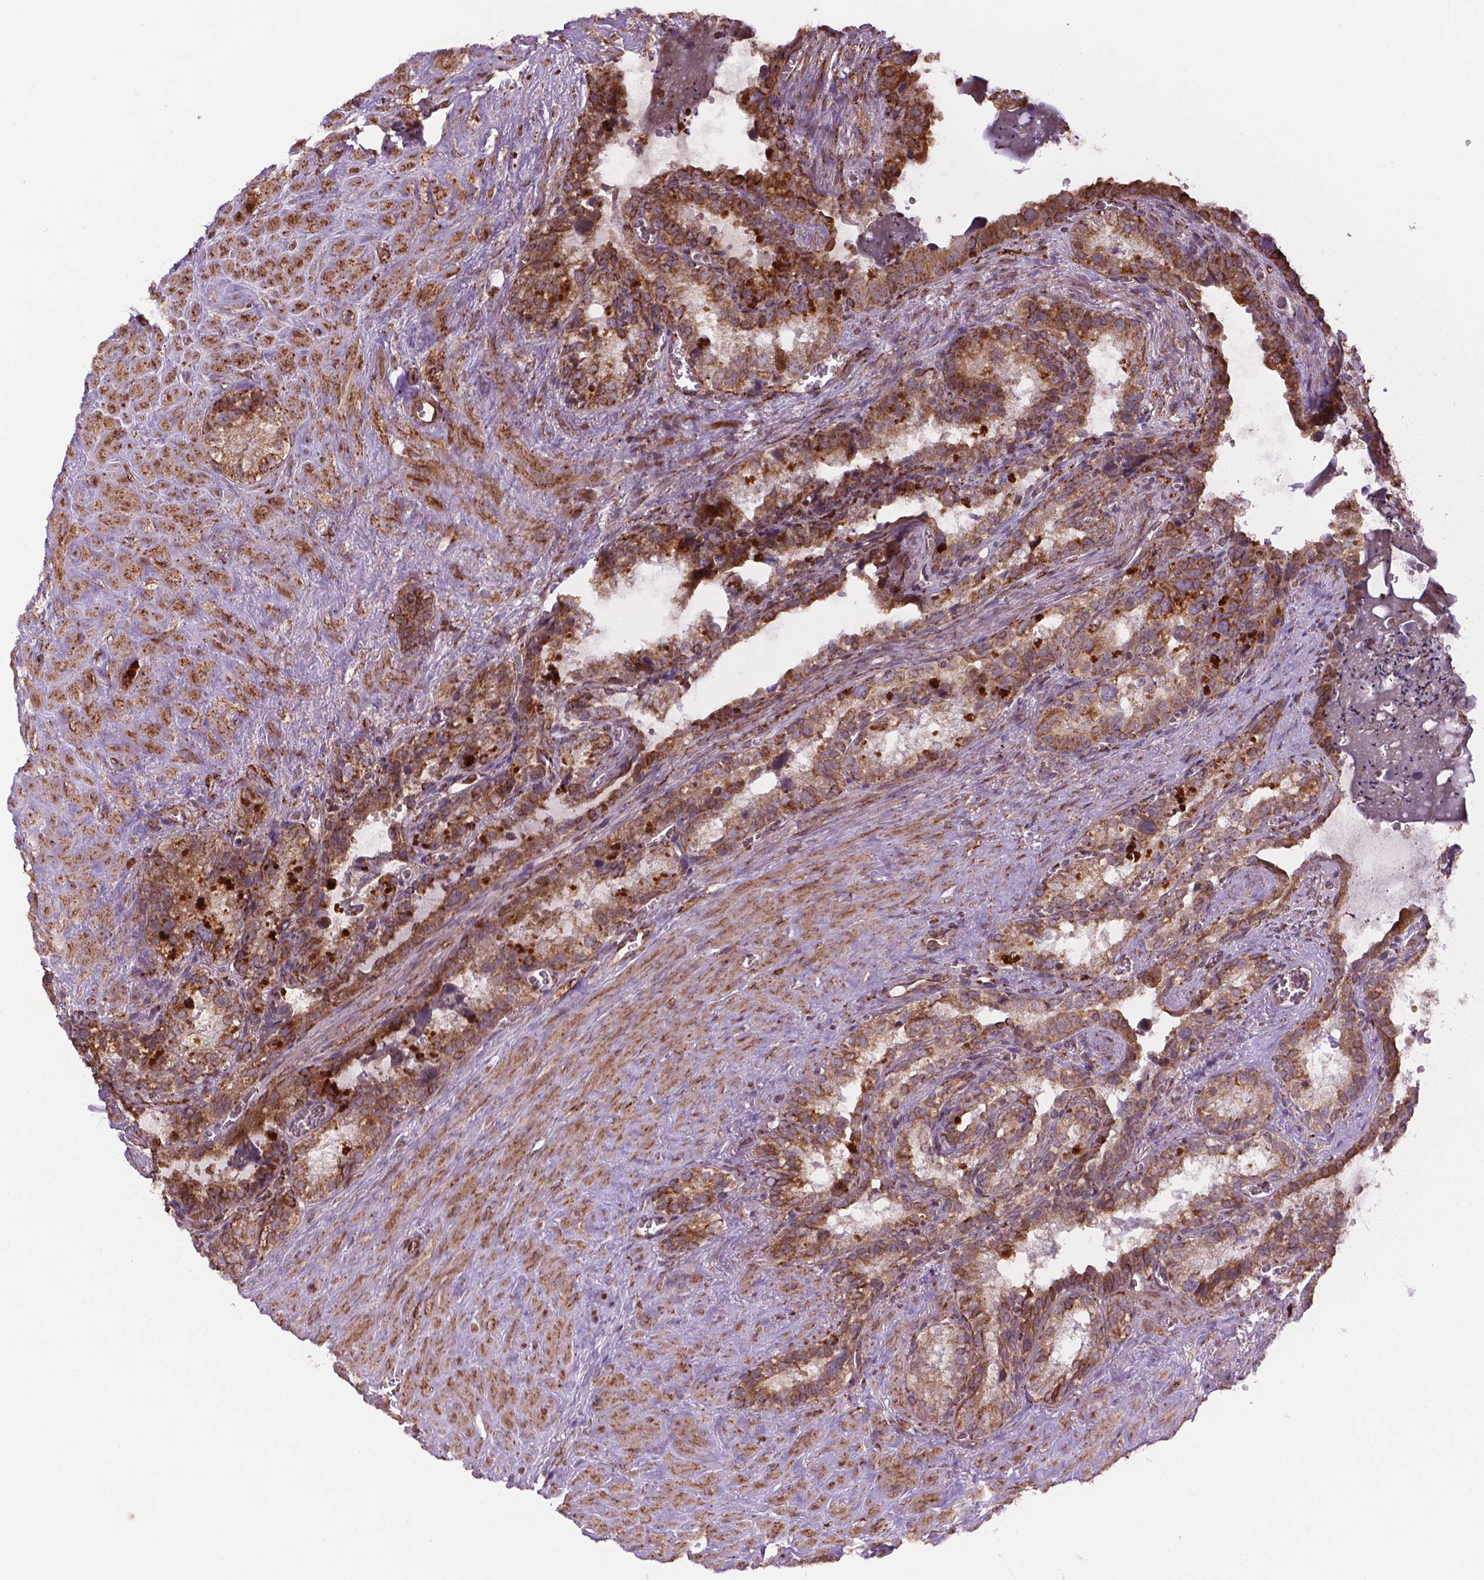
{"staining": {"intensity": "moderate", "quantity": ">75%", "location": "cytoplasmic/membranous"}, "tissue": "seminal vesicle", "cell_type": "Glandular cells", "image_type": "normal", "snomed": [{"axis": "morphology", "description": "Normal tissue, NOS"}, {"axis": "topography", "description": "Prostate"}, {"axis": "topography", "description": "Seminal veicle"}], "caption": "Immunohistochemistry (DAB (3,3'-diaminobenzidine)) staining of unremarkable seminal vesicle exhibits moderate cytoplasmic/membranous protein staining in approximately >75% of glandular cells.", "gene": "HS3ST3A1", "patient": {"sex": "male", "age": 71}}